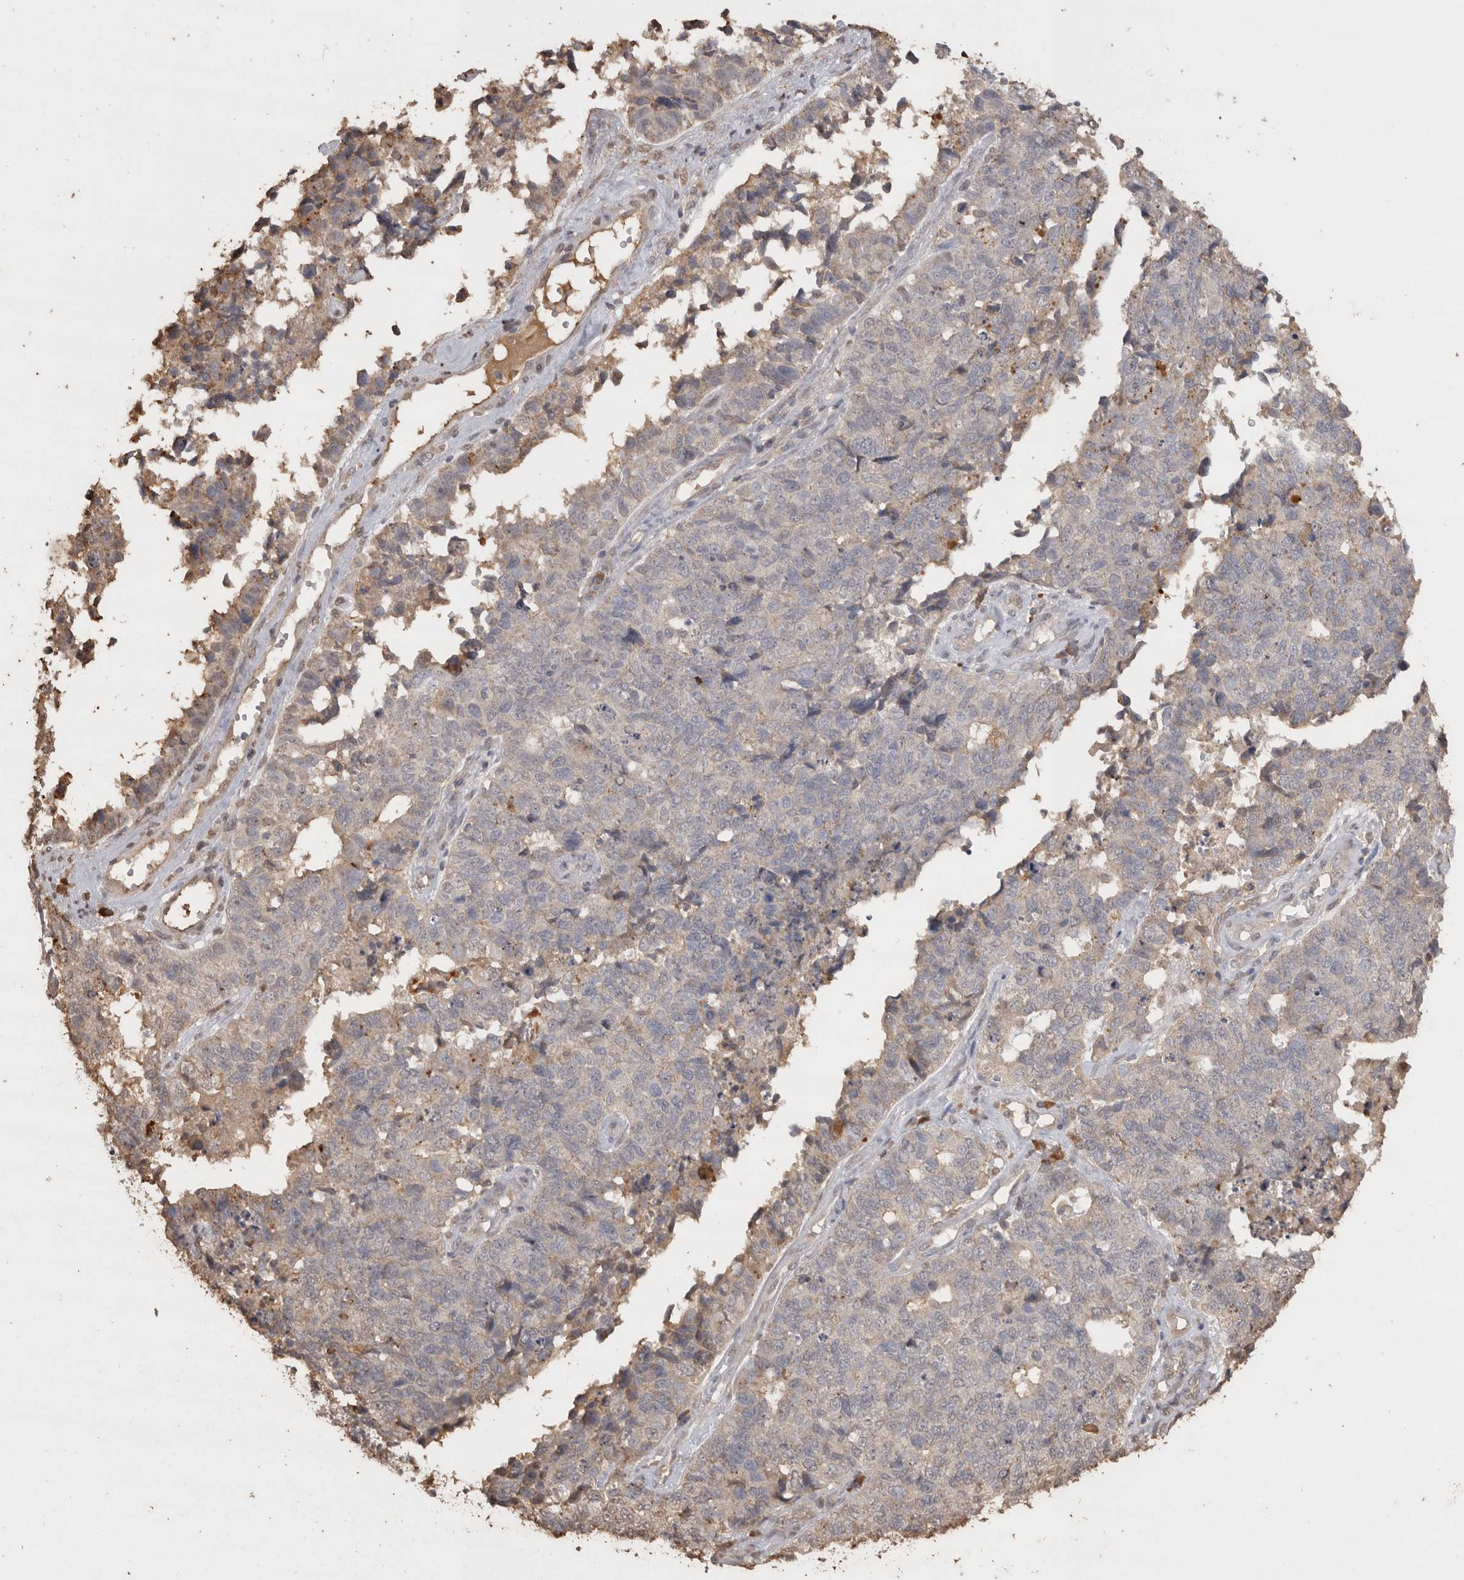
{"staining": {"intensity": "negative", "quantity": "none", "location": "none"}, "tissue": "cervical cancer", "cell_type": "Tumor cells", "image_type": "cancer", "snomed": [{"axis": "morphology", "description": "Squamous cell carcinoma, NOS"}, {"axis": "topography", "description": "Cervix"}], "caption": "High magnification brightfield microscopy of cervical cancer stained with DAB (brown) and counterstained with hematoxylin (blue): tumor cells show no significant staining.", "gene": "CRELD2", "patient": {"sex": "female", "age": 63}}